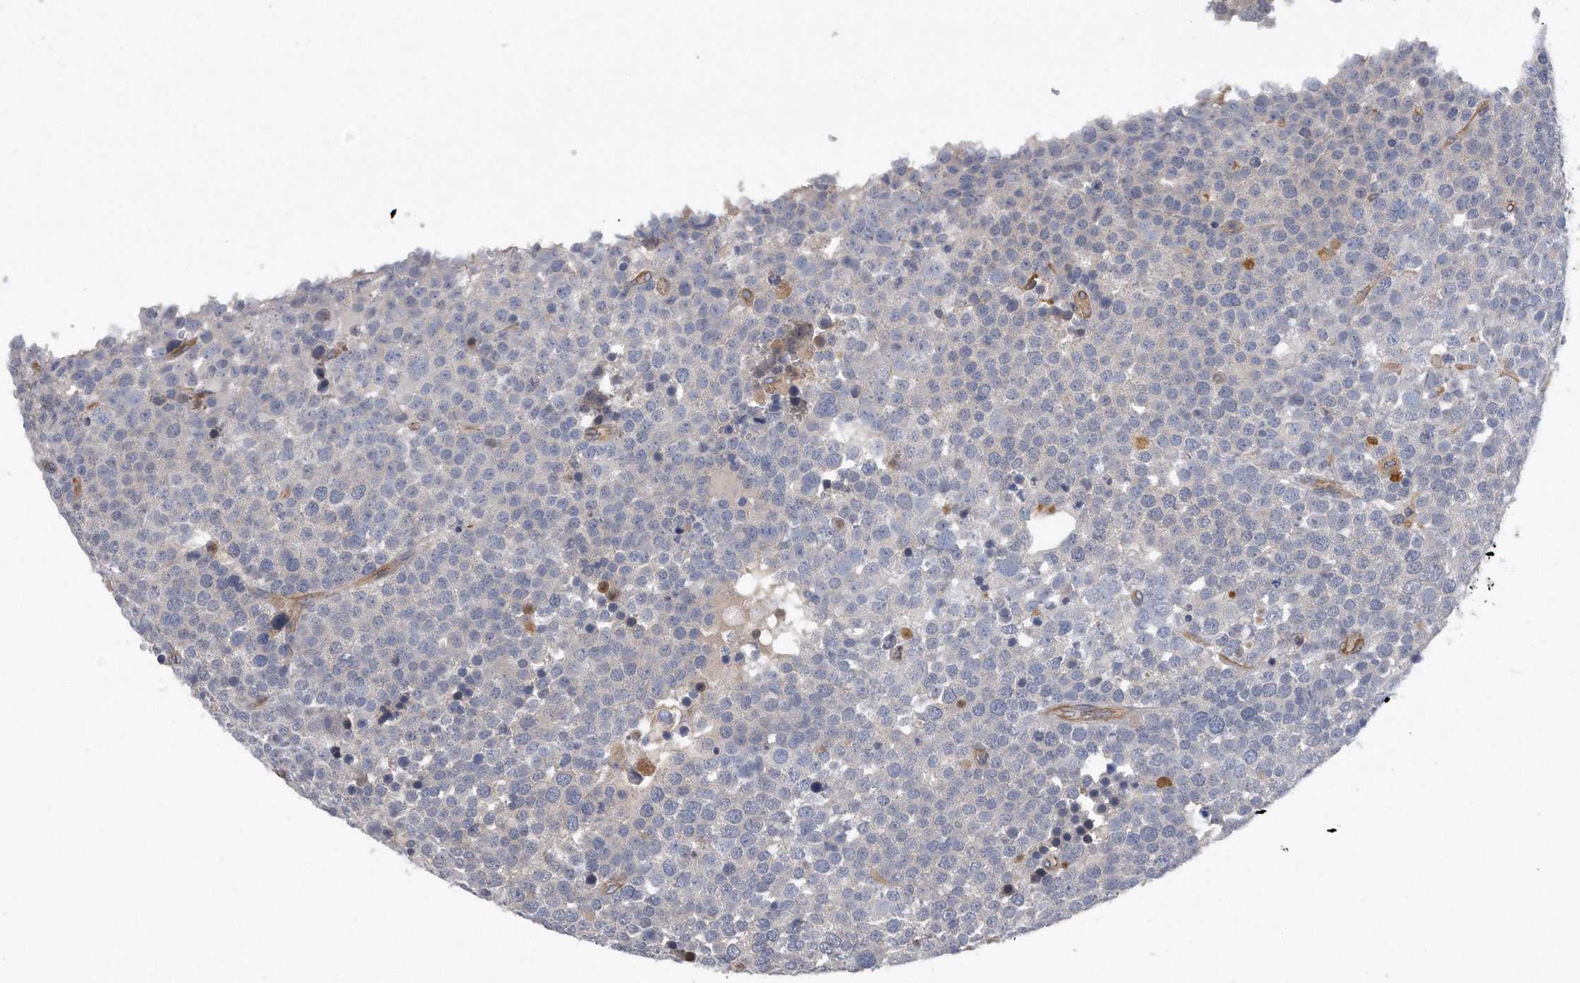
{"staining": {"intensity": "negative", "quantity": "none", "location": "none"}, "tissue": "testis cancer", "cell_type": "Tumor cells", "image_type": "cancer", "snomed": [{"axis": "morphology", "description": "Seminoma, NOS"}, {"axis": "topography", "description": "Testis"}], "caption": "This histopathology image is of testis cancer (seminoma) stained with IHC to label a protein in brown with the nuclei are counter-stained blue. There is no positivity in tumor cells. (Brightfield microscopy of DAB (3,3'-diaminobenzidine) immunohistochemistry at high magnification).", "gene": "GPC1", "patient": {"sex": "male", "age": 71}}